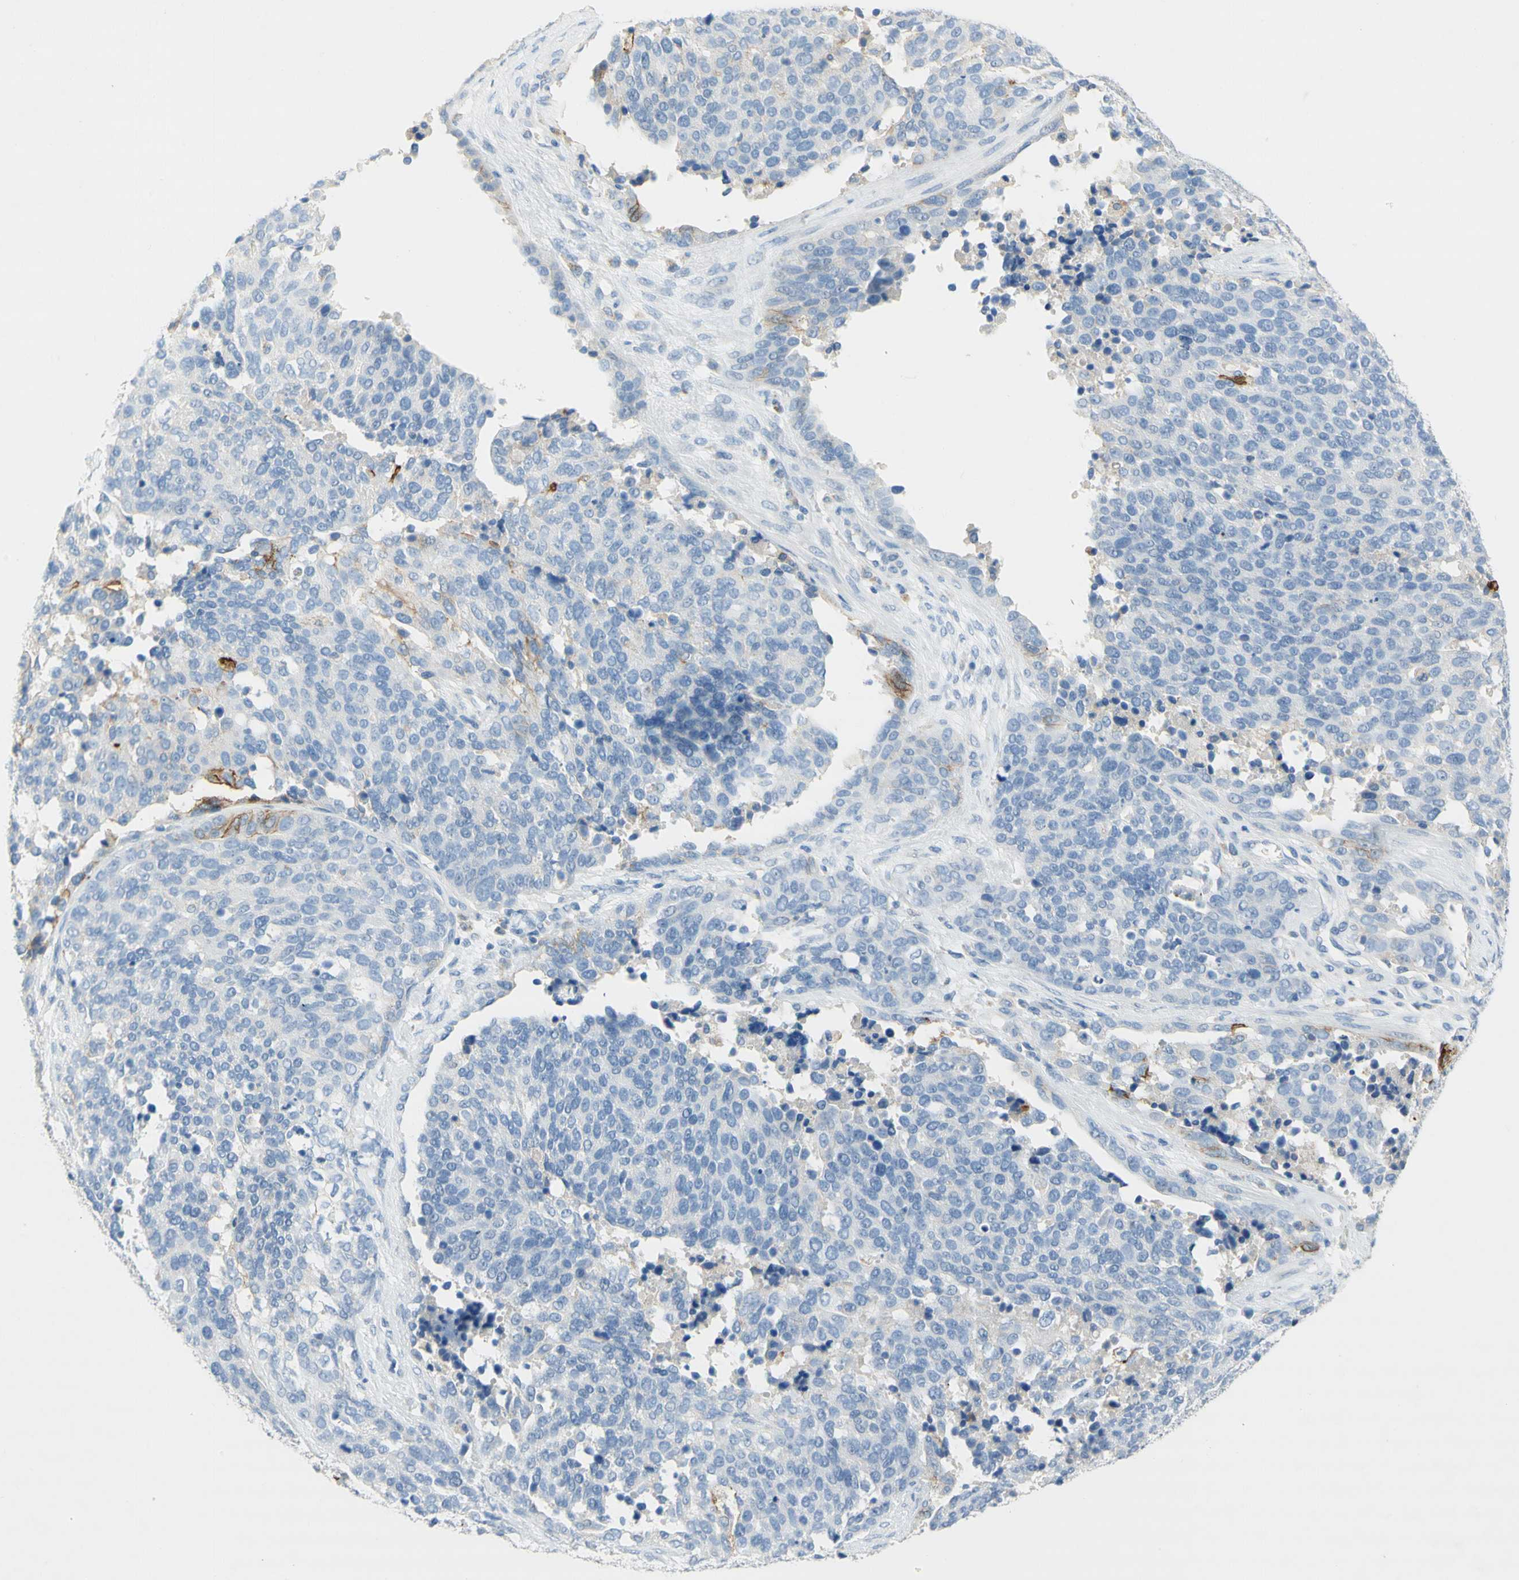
{"staining": {"intensity": "negative", "quantity": "none", "location": "none"}, "tissue": "ovarian cancer", "cell_type": "Tumor cells", "image_type": "cancer", "snomed": [{"axis": "morphology", "description": "Cystadenocarcinoma, serous, NOS"}, {"axis": "topography", "description": "Ovary"}], "caption": "DAB (3,3'-diaminobenzidine) immunohistochemical staining of ovarian serous cystadenocarcinoma demonstrates no significant positivity in tumor cells. (Brightfield microscopy of DAB (3,3'-diaminobenzidine) IHC at high magnification).", "gene": "POLR2J3", "patient": {"sex": "female", "age": 44}}